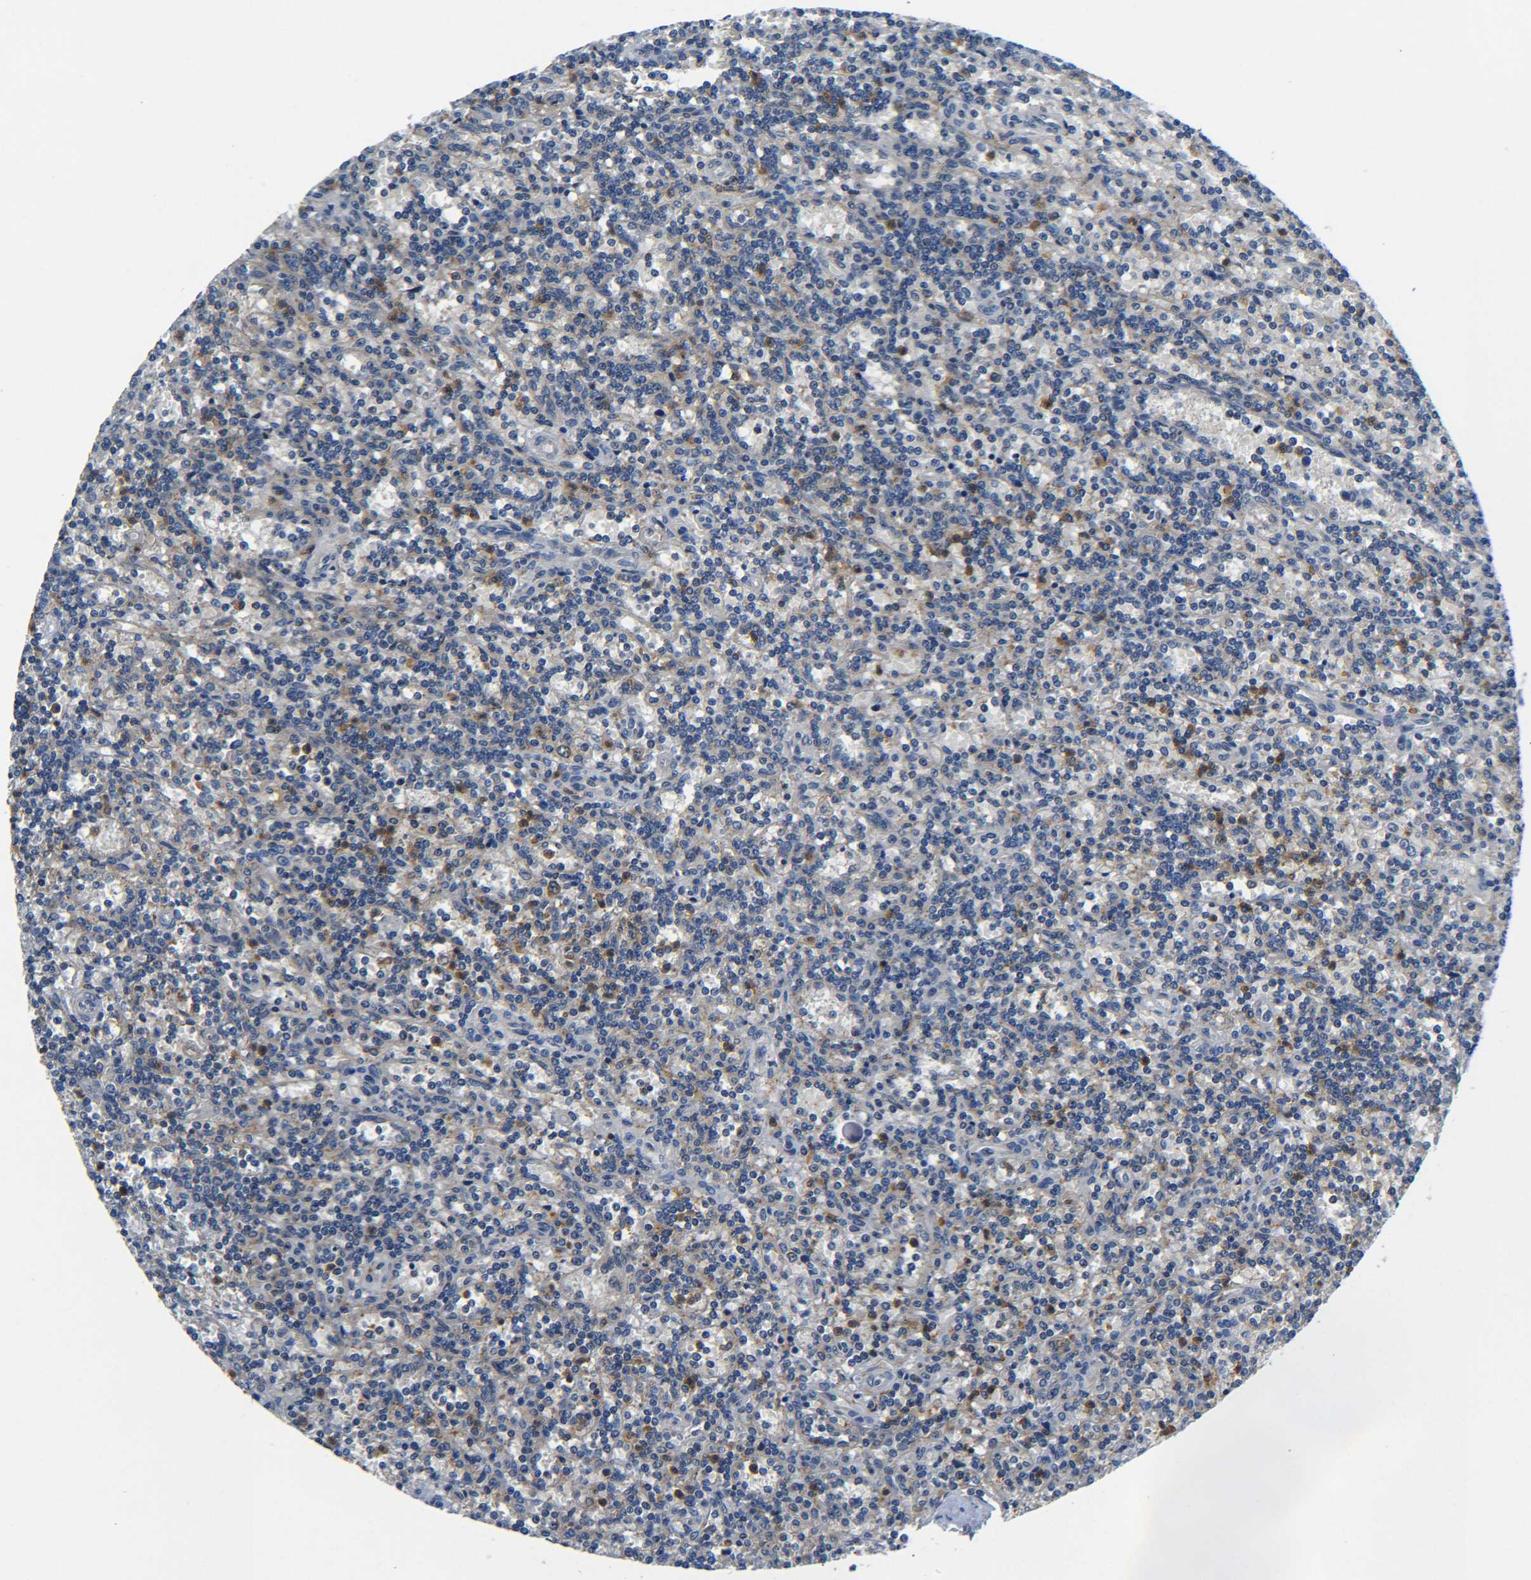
{"staining": {"intensity": "moderate", "quantity": "<25%", "location": "cytoplasmic/membranous"}, "tissue": "lymphoma", "cell_type": "Tumor cells", "image_type": "cancer", "snomed": [{"axis": "morphology", "description": "Malignant lymphoma, non-Hodgkin's type, Low grade"}, {"axis": "topography", "description": "Spleen"}], "caption": "IHC histopathology image of neoplastic tissue: low-grade malignant lymphoma, non-Hodgkin's type stained using immunohistochemistry displays low levels of moderate protein expression localized specifically in the cytoplasmic/membranous of tumor cells, appearing as a cytoplasmic/membranous brown color.", "gene": "RAB1B", "patient": {"sex": "male", "age": 73}}